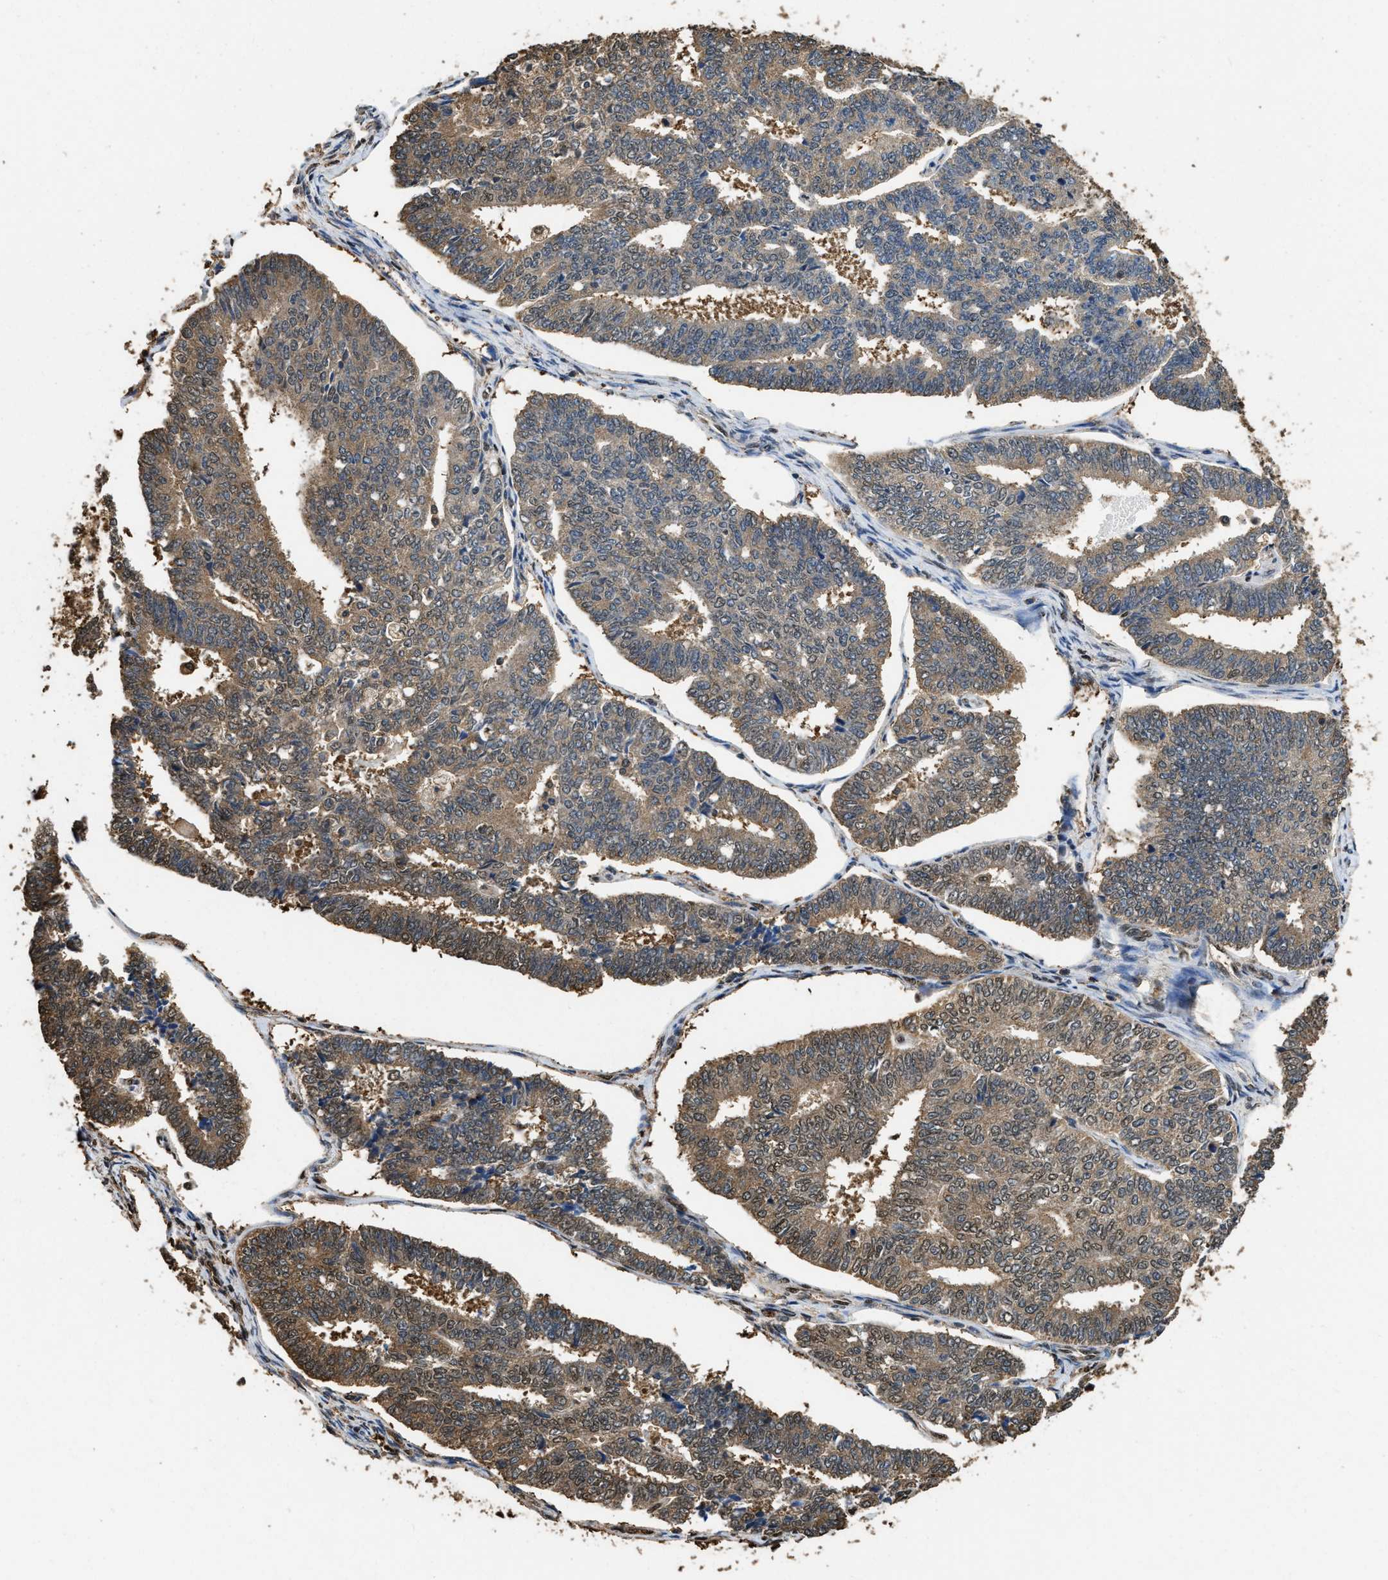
{"staining": {"intensity": "moderate", "quantity": ">75%", "location": "cytoplasmic/membranous"}, "tissue": "endometrial cancer", "cell_type": "Tumor cells", "image_type": "cancer", "snomed": [{"axis": "morphology", "description": "Adenocarcinoma, NOS"}, {"axis": "topography", "description": "Endometrium"}], "caption": "Brown immunohistochemical staining in human adenocarcinoma (endometrial) shows moderate cytoplasmic/membranous staining in about >75% of tumor cells. The staining was performed using DAB to visualize the protein expression in brown, while the nuclei were stained in blue with hematoxylin (Magnification: 20x).", "gene": "GAPDH", "patient": {"sex": "female", "age": 70}}